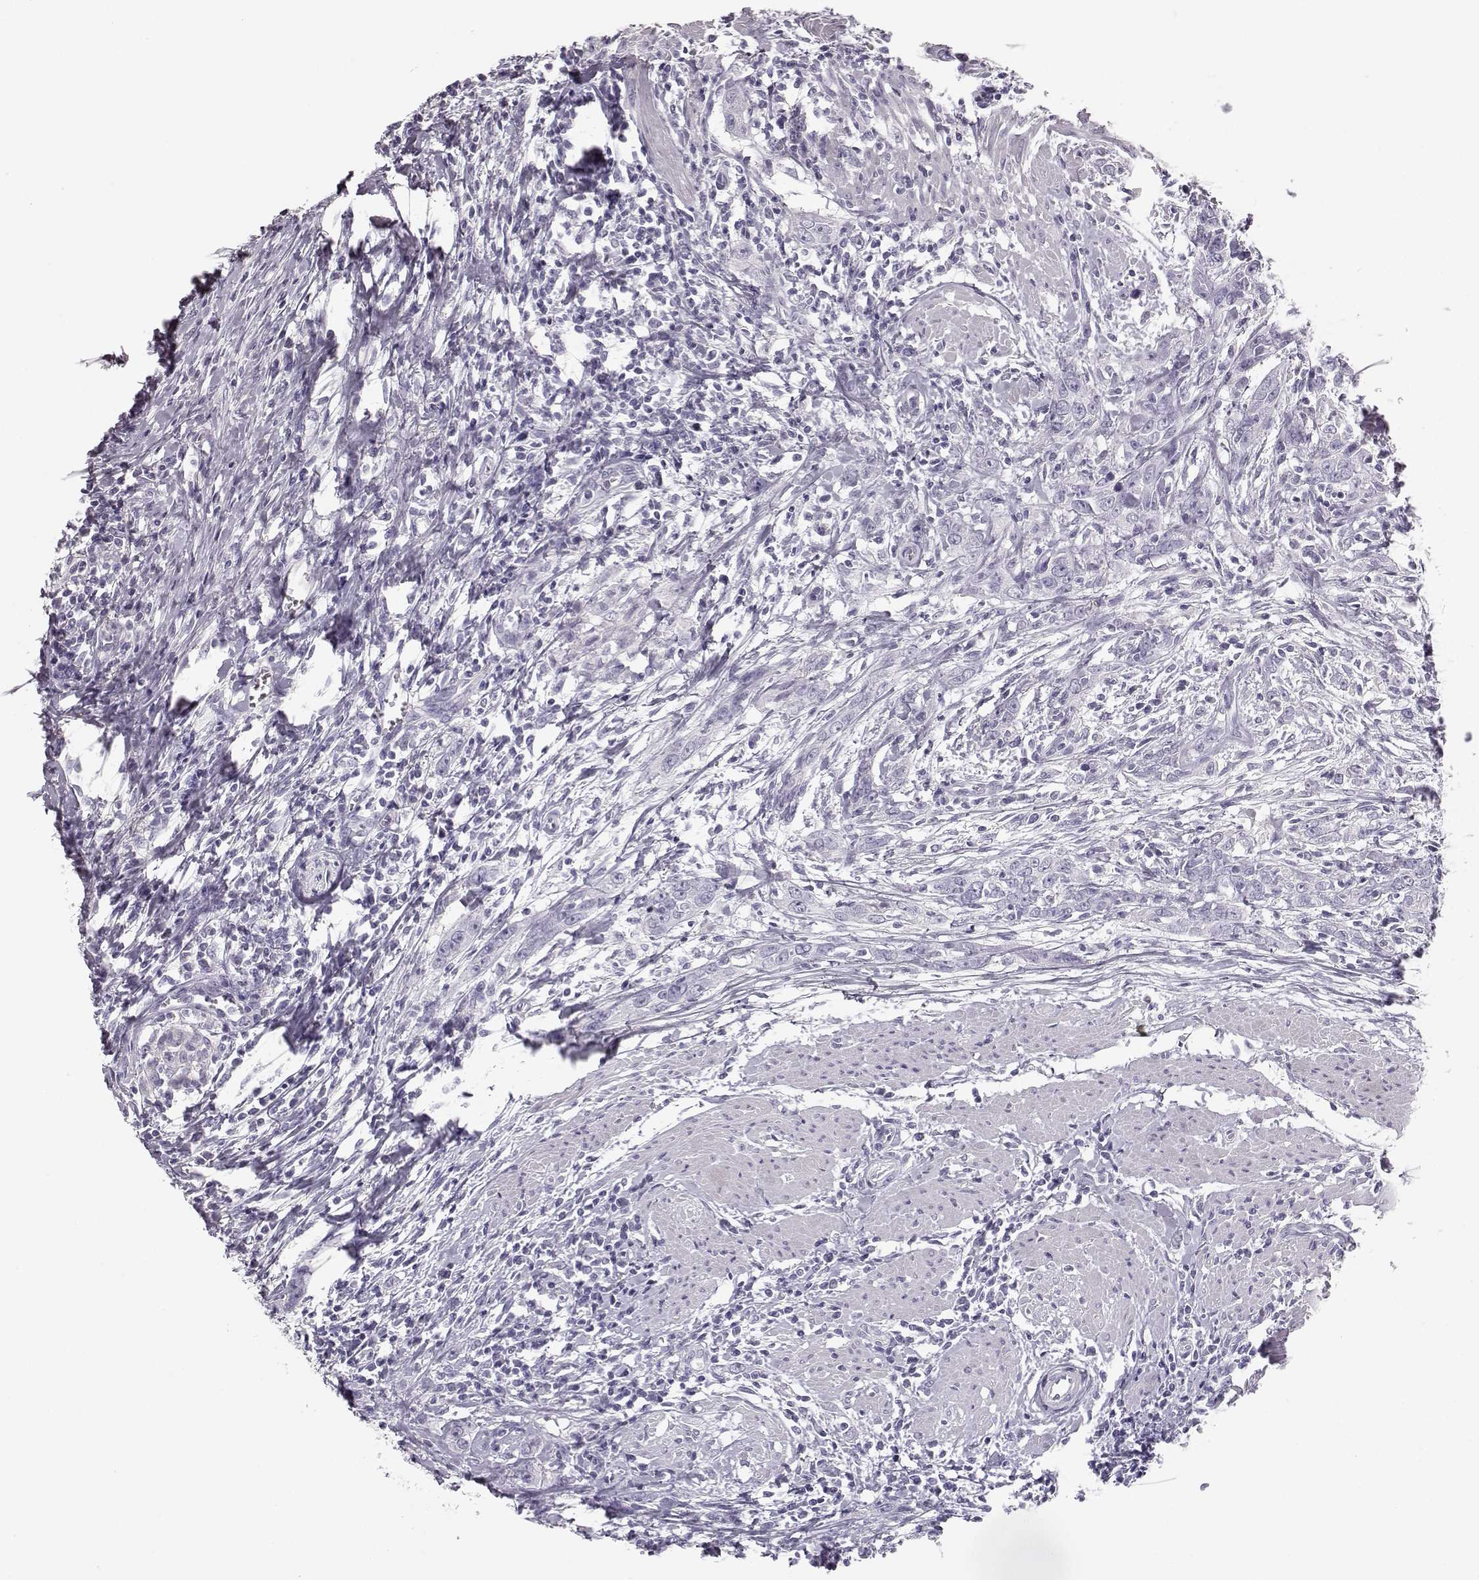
{"staining": {"intensity": "negative", "quantity": "none", "location": "none"}, "tissue": "urothelial cancer", "cell_type": "Tumor cells", "image_type": "cancer", "snomed": [{"axis": "morphology", "description": "Urothelial carcinoma, High grade"}, {"axis": "topography", "description": "Urinary bladder"}], "caption": "High magnification brightfield microscopy of urothelial cancer stained with DAB (3,3'-diaminobenzidine) (brown) and counterstained with hematoxylin (blue): tumor cells show no significant expression.", "gene": "BFSP2", "patient": {"sex": "male", "age": 83}}